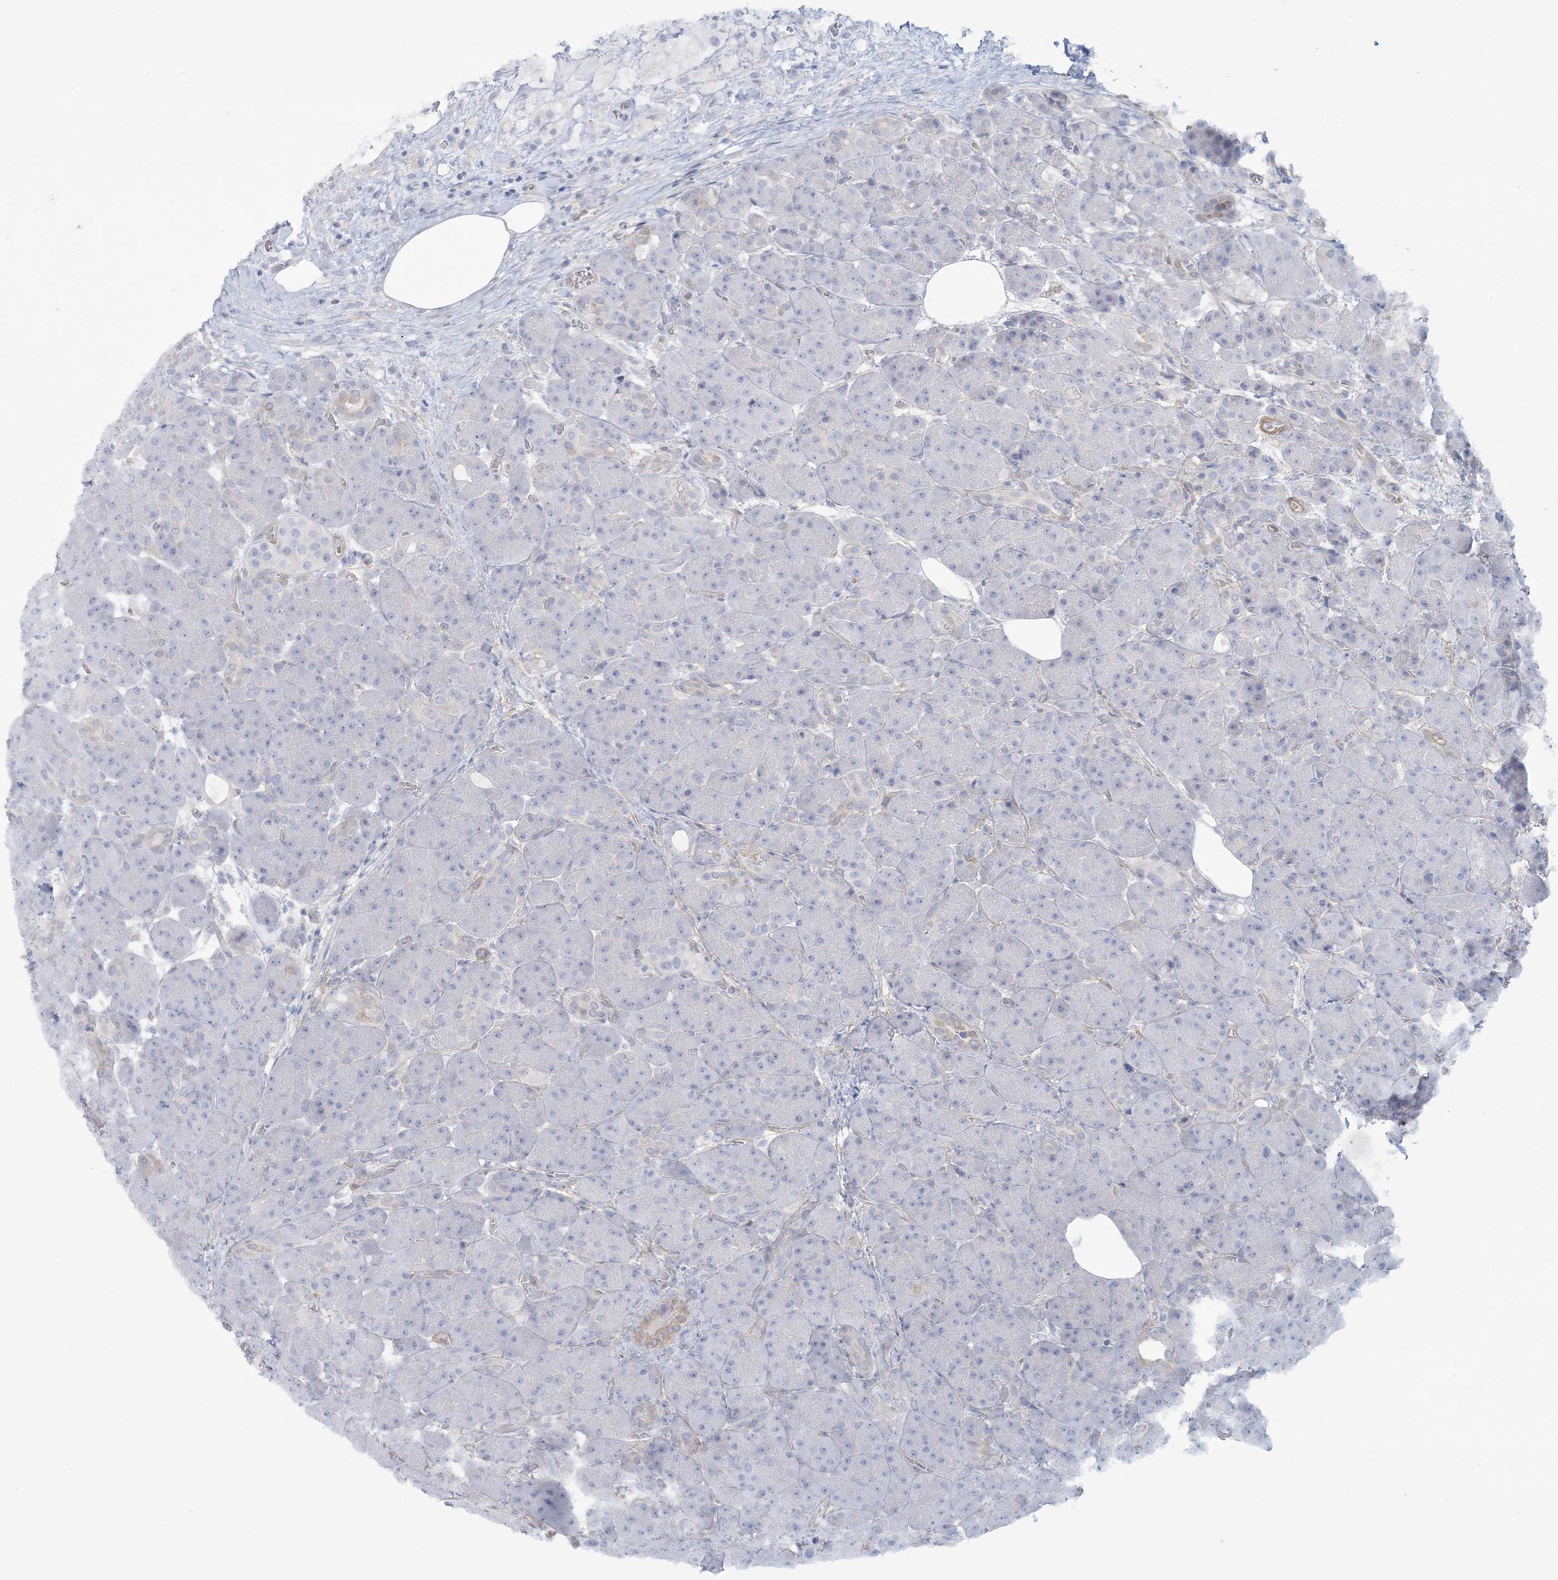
{"staining": {"intensity": "moderate", "quantity": "<25%", "location": "cytoplasmic/membranous"}, "tissue": "pancreas", "cell_type": "Exocrine glandular cells", "image_type": "normal", "snomed": [{"axis": "morphology", "description": "Normal tissue, NOS"}, {"axis": "topography", "description": "Pancreas"}], "caption": "Immunohistochemical staining of unremarkable pancreas shows <25% levels of moderate cytoplasmic/membranous protein expression in about <25% of exocrine glandular cells.", "gene": "AGXT", "patient": {"sex": "male", "age": 63}}